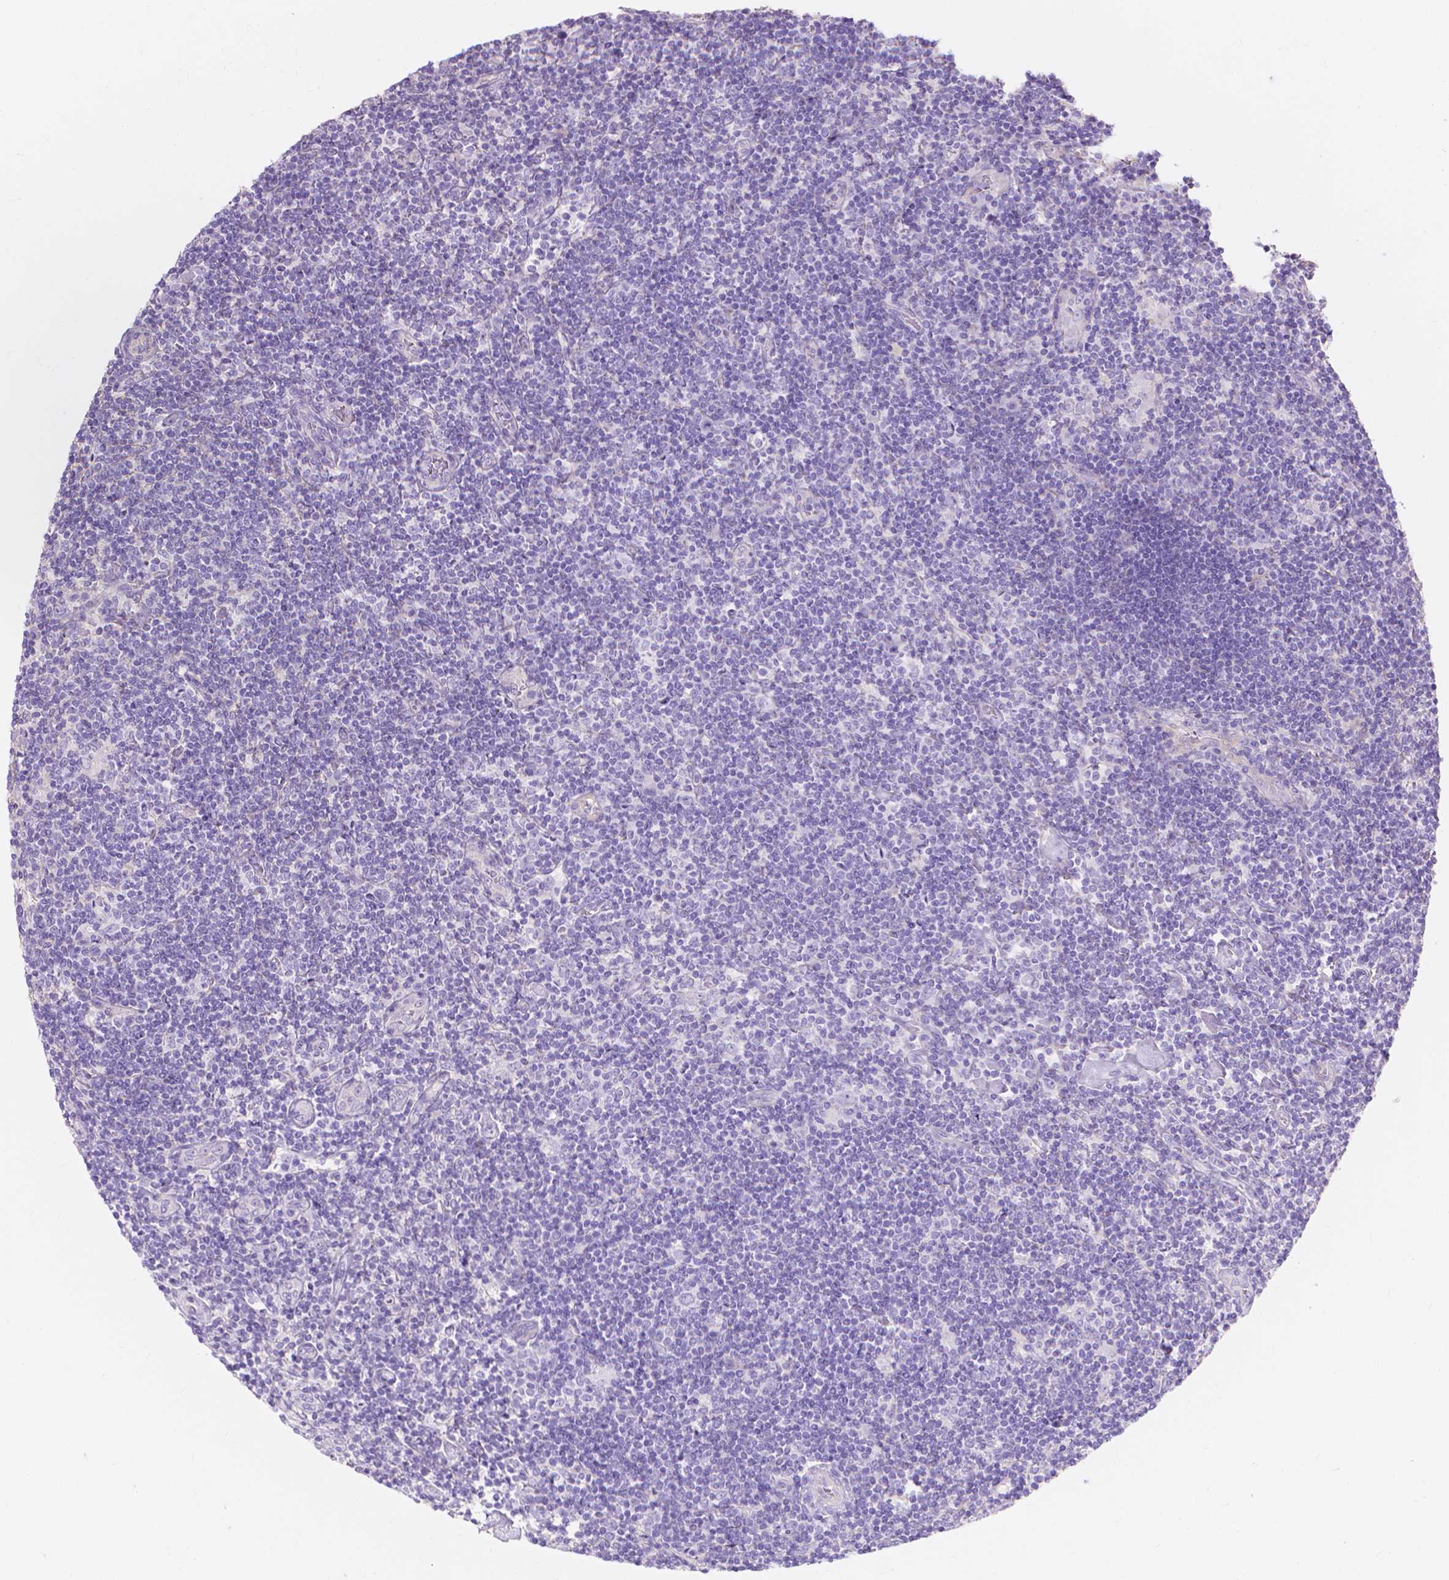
{"staining": {"intensity": "negative", "quantity": "none", "location": "none"}, "tissue": "lymphoma", "cell_type": "Tumor cells", "image_type": "cancer", "snomed": [{"axis": "morphology", "description": "Hodgkin's disease, NOS"}, {"axis": "topography", "description": "Lymph node"}], "caption": "Immunohistochemistry (IHC) photomicrograph of neoplastic tissue: lymphoma stained with DAB reveals no significant protein expression in tumor cells. (Immunohistochemistry, brightfield microscopy, high magnification).", "gene": "MBLAC1", "patient": {"sex": "male", "age": 40}}